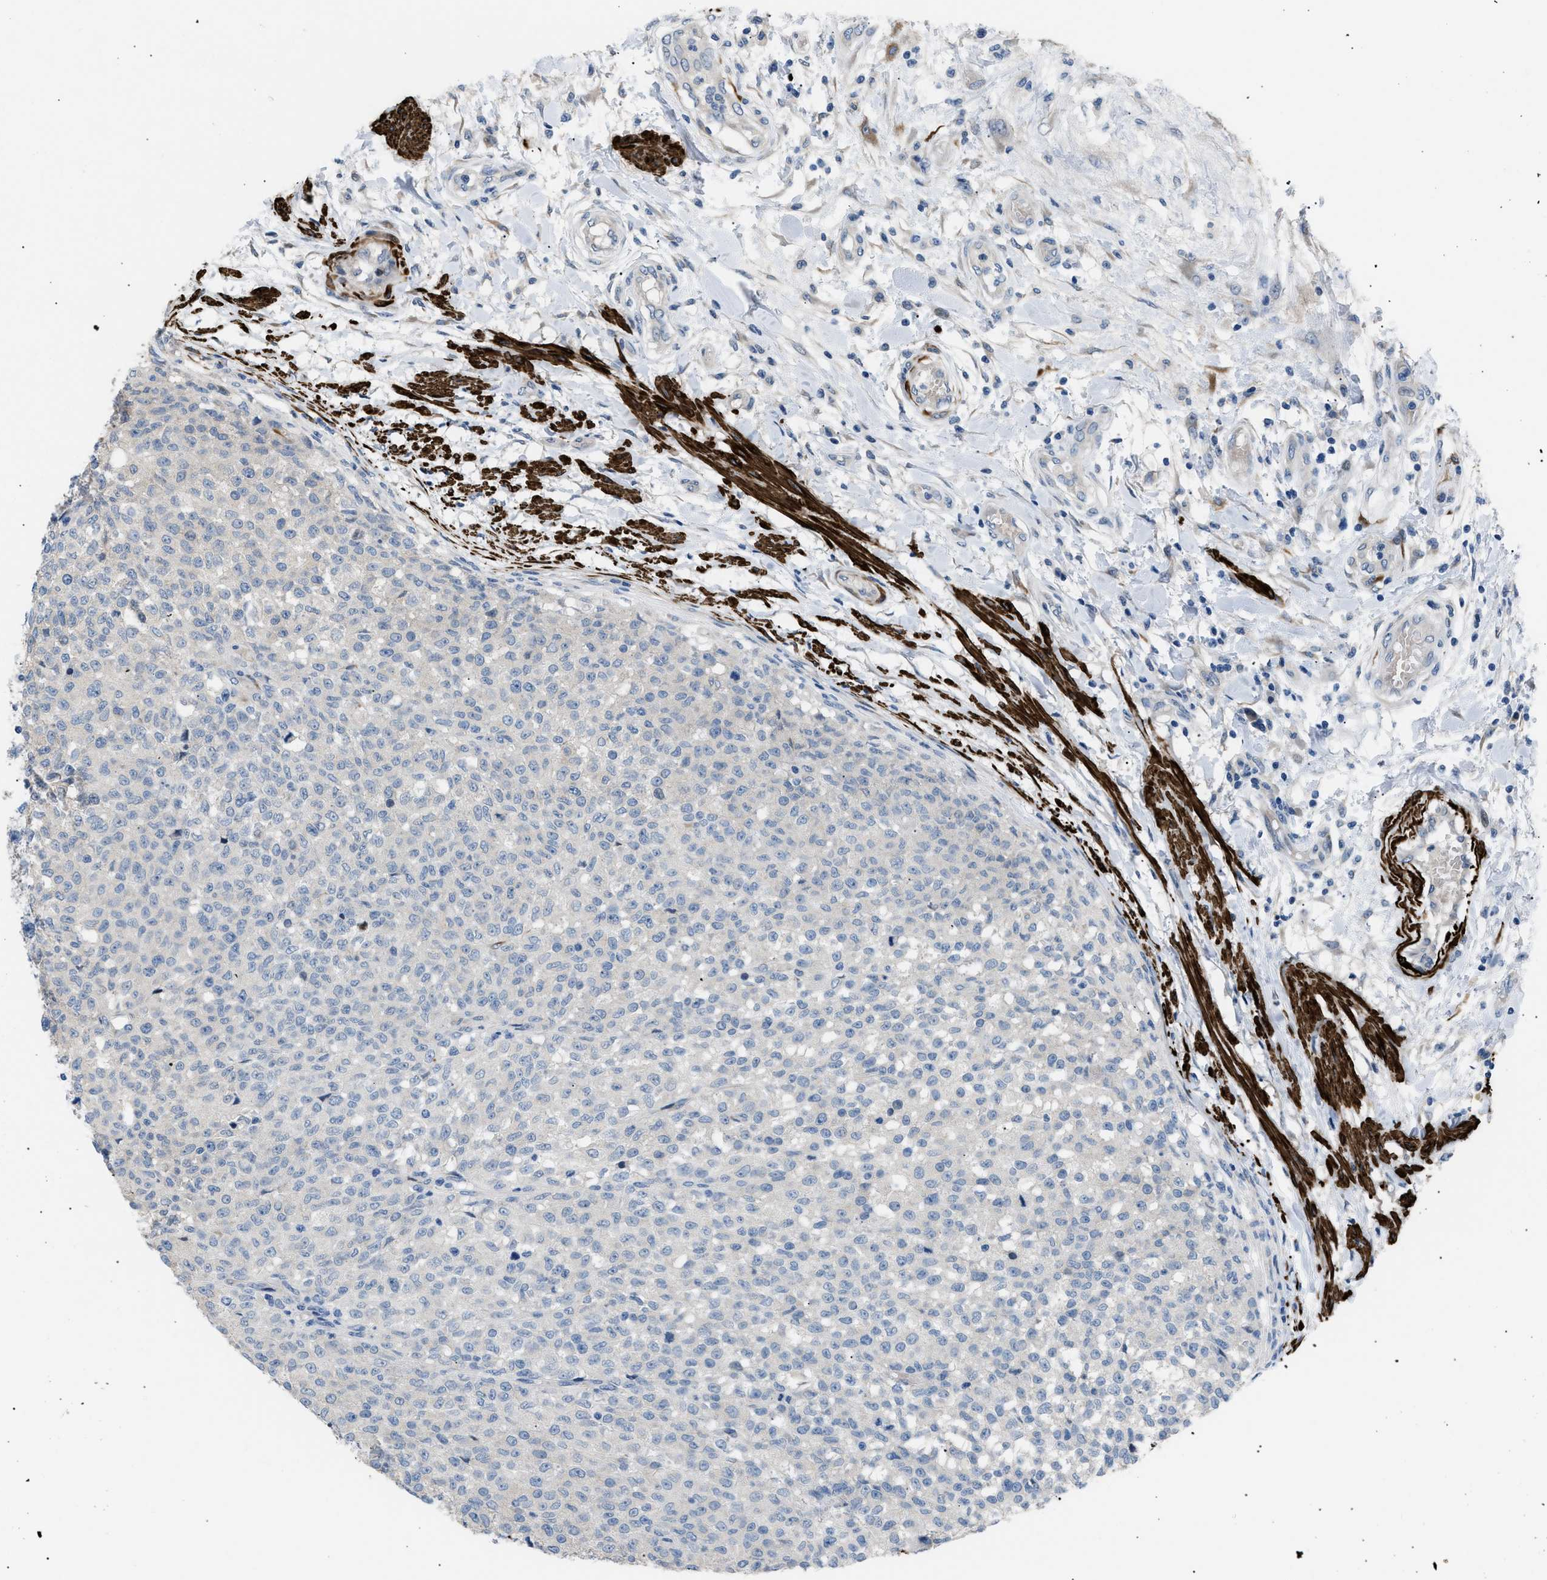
{"staining": {"intensity": "negative", "quantity": "none", "location": "none"}, "tissue": "testis cancer", "cell_type": "Tumor cells", "image_type": "cancer", "snomed": [{"axis": "morphology", "description": "Seminoma, NOS"}, {"axis": "topography", "description": "Testis"}], "caption": "Human seminoma (testis) stained for a protein using IHC reveals no staining in tumor cells.", "gene": "ICA1", "patient": {"sex": "male", "age": 59}}